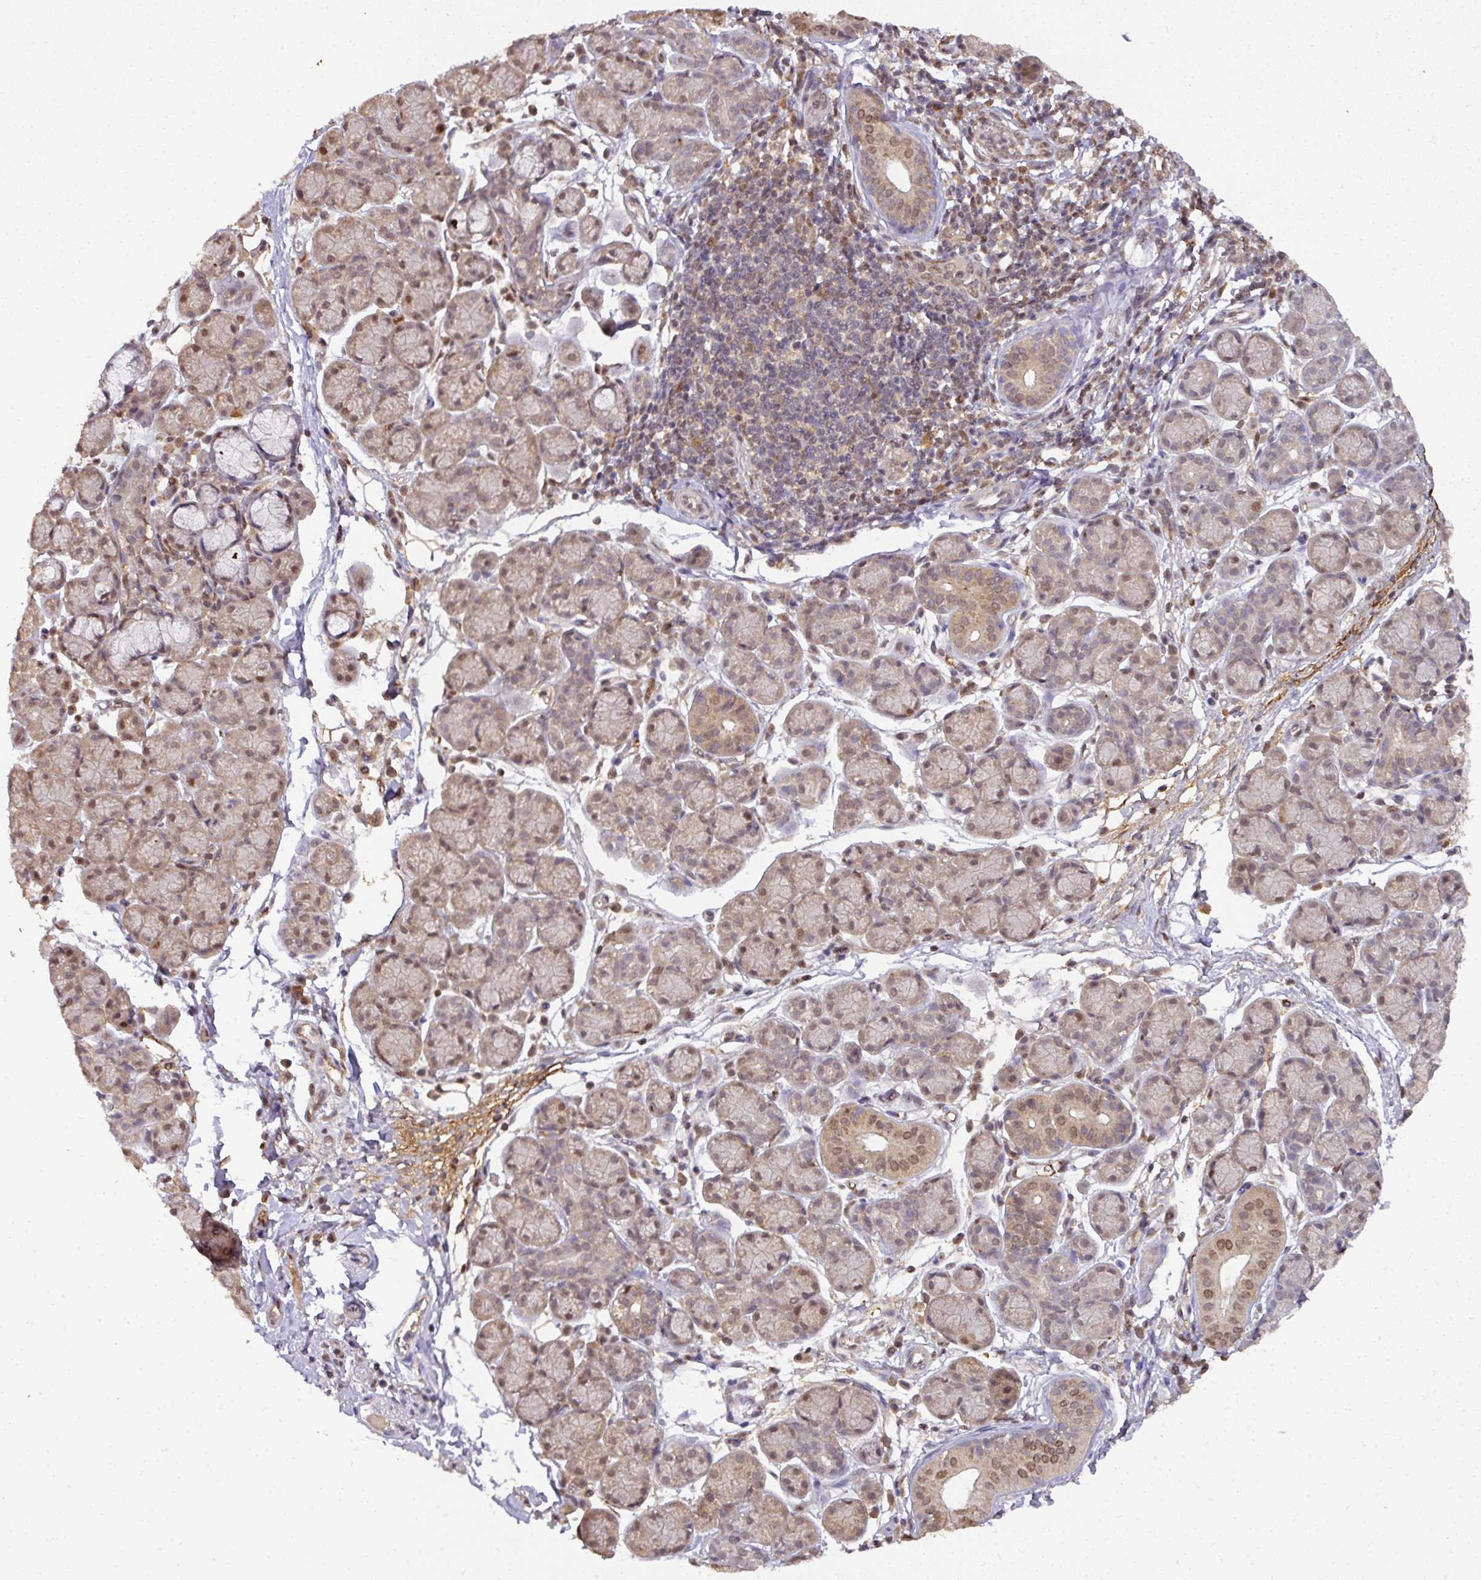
{"staining": {"intensity": "moderate", "quantity": "25%-75%", "location": "cytoplasmic/membranous,nuclear"}, "tissue": "salivary gland", "cell_type": "Glandular cells", "image_type": "normal", "snomed": [{"axis": "morphology", "description": "Normal tissue, NOS"}, {"axis": "morphology", "description": "Inflammation, NOS"}, {"axis": "topography", "description": "Lymph node"}, {"axis": "topography", "description": "Salivary gland"}], "caption": "Immunohistochemistry staining of normal salivary gland, which shows medium levels of moderate cytoplasmic/membranous,nuclear positivity in approximately 25%-75% of glandular cells indicating moderate cytoplasmic/membranous,nuclear protein expression. The staining was performed using DAB (brown) for protein detection and nuclei were counterstained in hematoxylin (blue).", "gene": "RANBP9", "patient": {"sex": "male", "age": 3}}